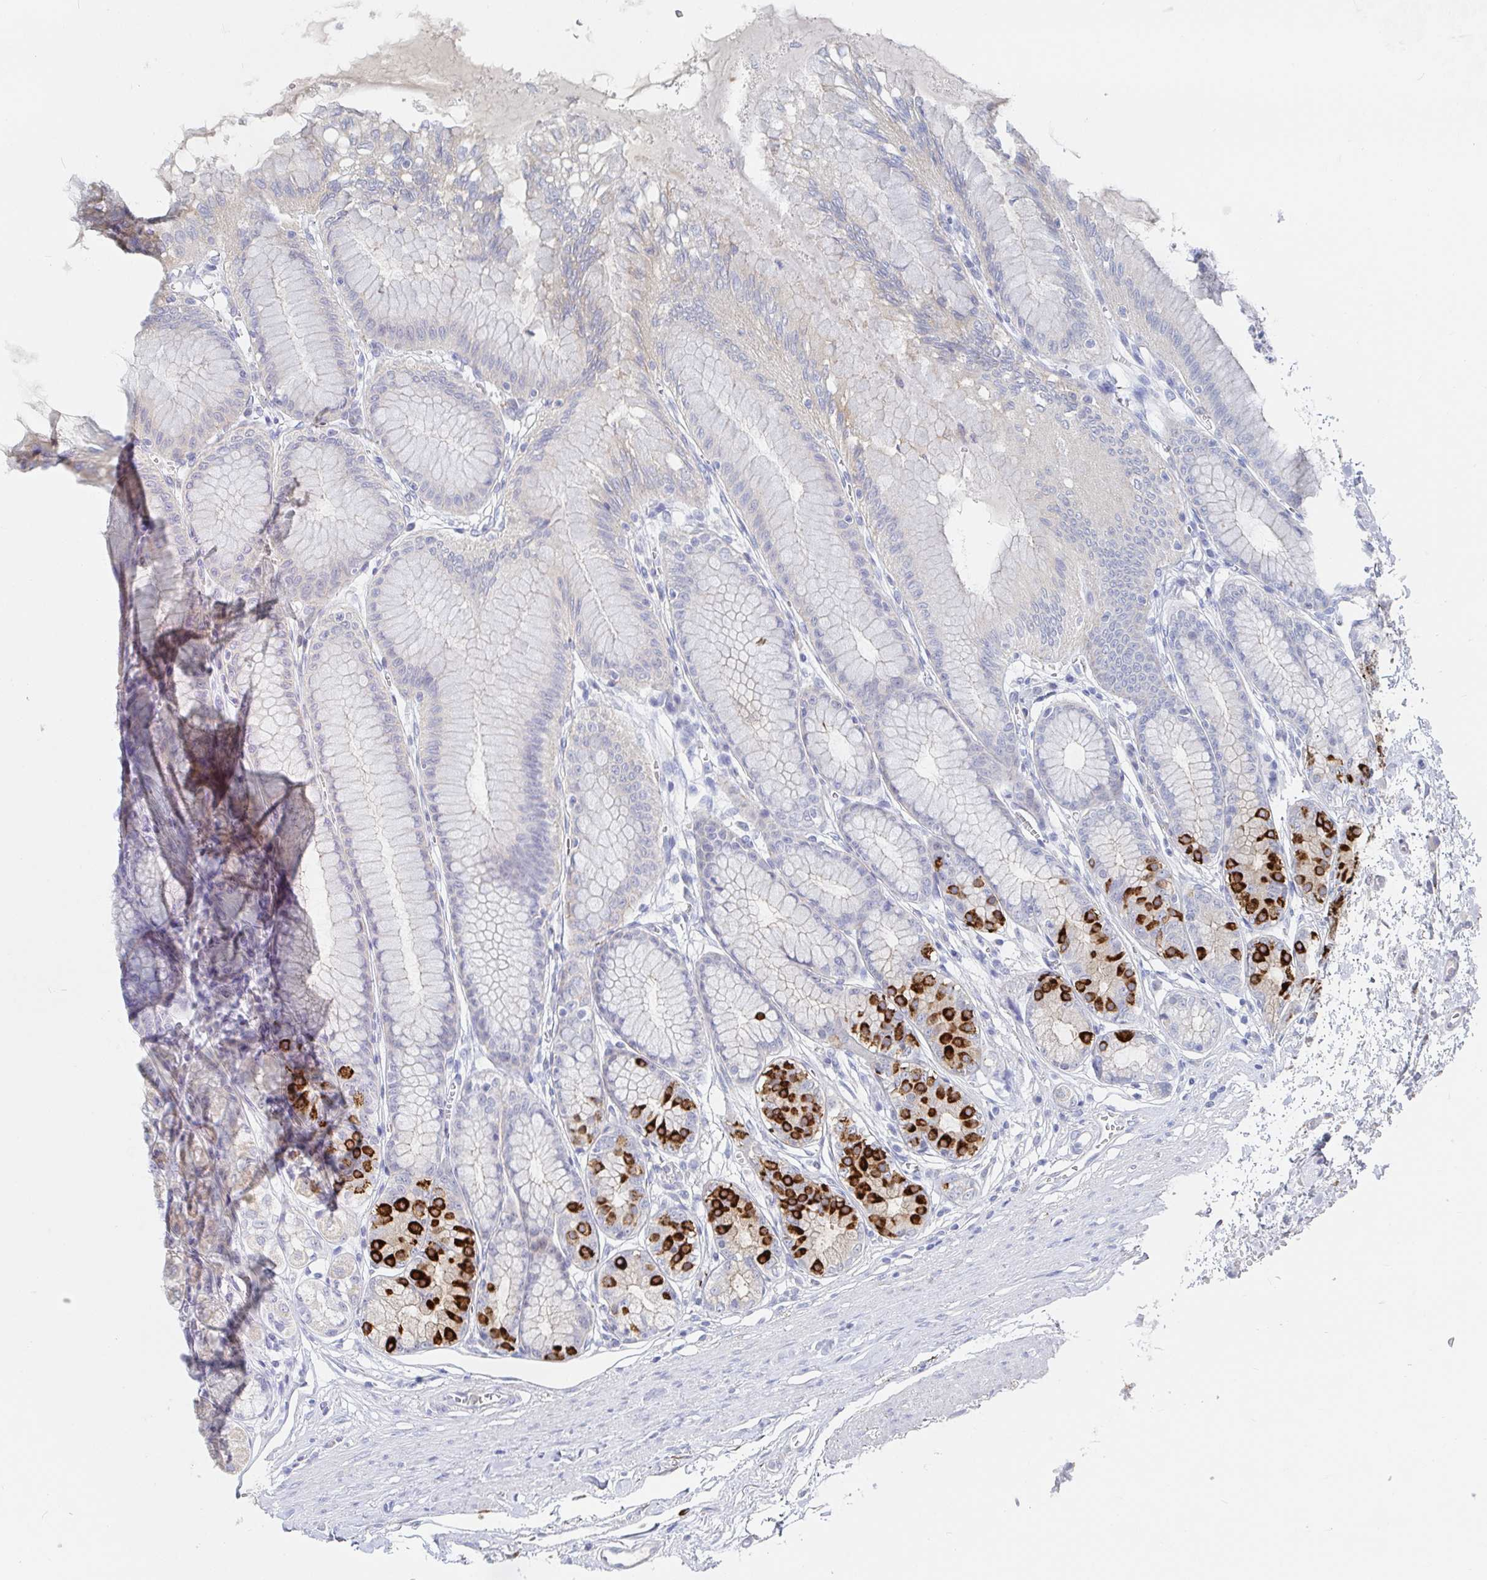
{"staining": {"intensity": "strong", "quantity": "<25%", "location": "cytoplasmic/membranous"}, "tissue": "stomach", "cell_type": "Glandular cells", "image_type": "normal", "snomed": [{"axis": "morphology", "description": "Normal tissue, NOS"}, {"axis": "topography", "description": "Stomach"}, {"axis": "topography", "description": "Stomach, lower"}], "caption": "IHC (DAB) staining of normal stomach reveals strong cytoplasmic/membranous protein positivity in approximately <25% of glandular cells.", "gene": "ZNF100", "patient": {"sex": "male", "age": 76}}